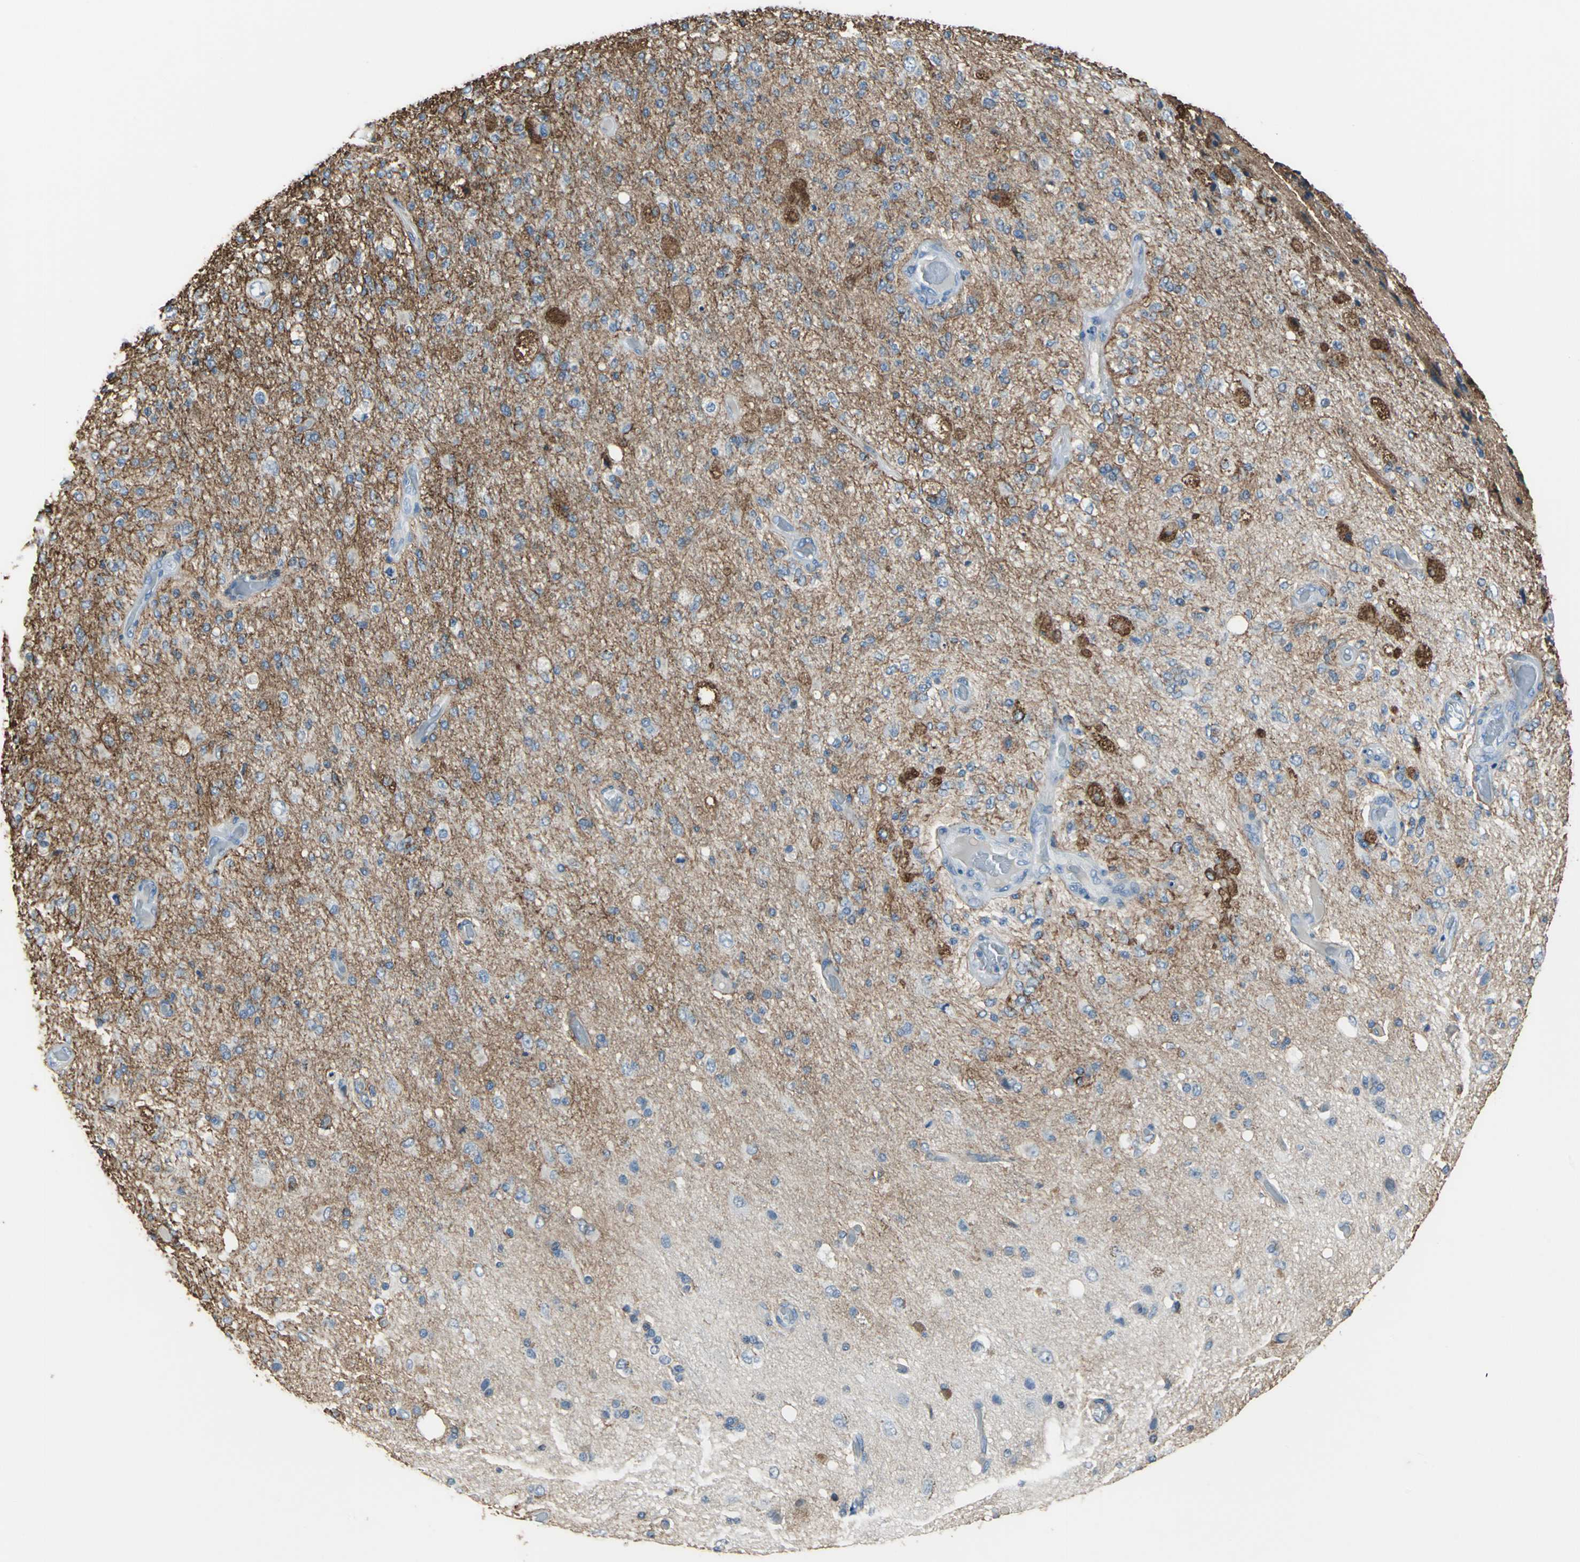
{"staining": {"intensity": "strong", "quantity": ">75%", "location": "cytoplasmic/membranous"}, "tissue": "glioma", "cell_type": "Tumor cells", "image_type": "cancer", "snomed": [{"axis": "morphology", "description": "Normal tissue, NOS"}, {"axis": "morphology", "description": "Glioma, malignant, High grade"}, {"axis": "topography", "description": "Cerebral cortex"}], "caption": "Protein staining displays strong cytoplasmic/membranous staining in approximately >75% of tumor cells in glioma.", "gene": "CD44", "patient": {"sex": "male", "age": 77}}